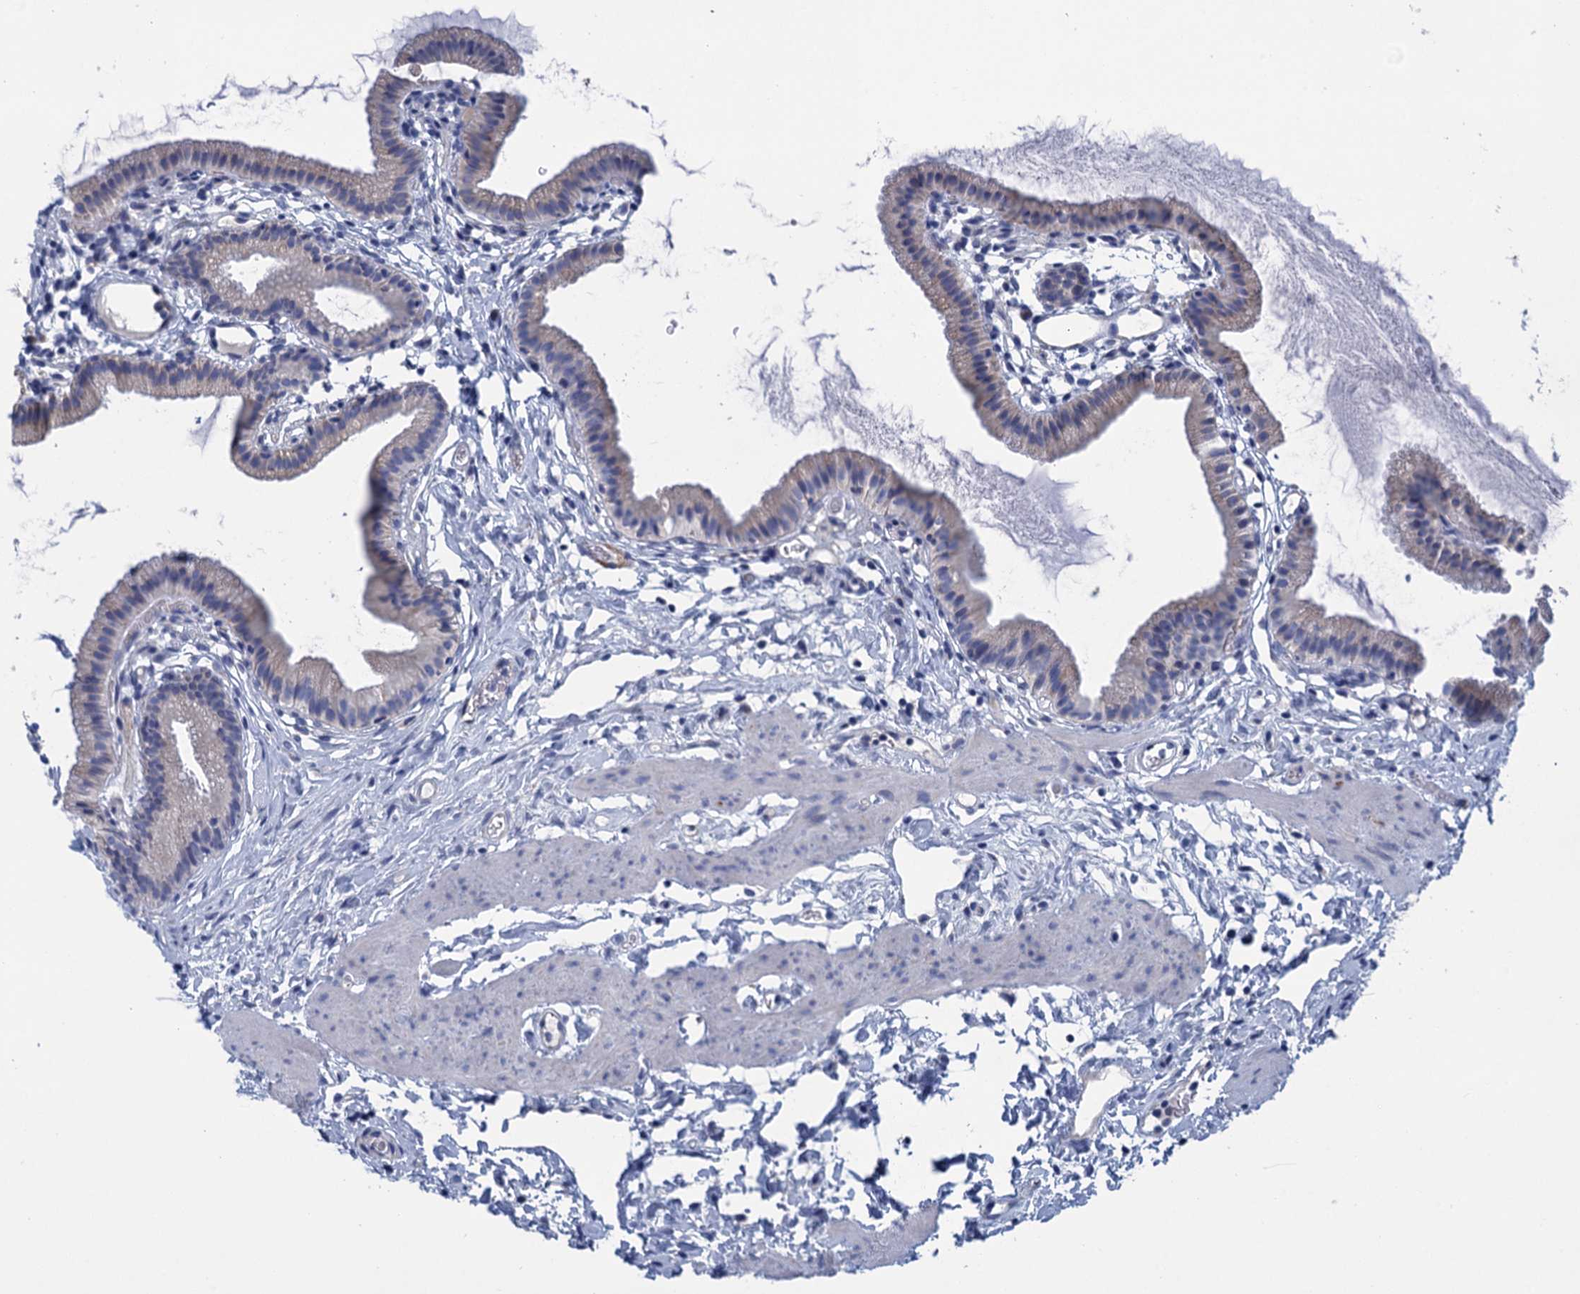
{"staining": {"intensity": "negative", "quantity": "none", "location": "none"}, "tissue": "gallbladder", "cell_type": "Glandular cells", "image_type": "normal", "snomed": [{"axis": "morphology", "description": "Normal tissue, NOS"}, {"axis": "topography", "description": "Gallbladder"}], "caption": "Human gallbladder stained for a protein using immunohistochemistry exhibits no staining in glandular cells.", "gene": "SCEL", "patient": {"sex": "female", "age": 46}}